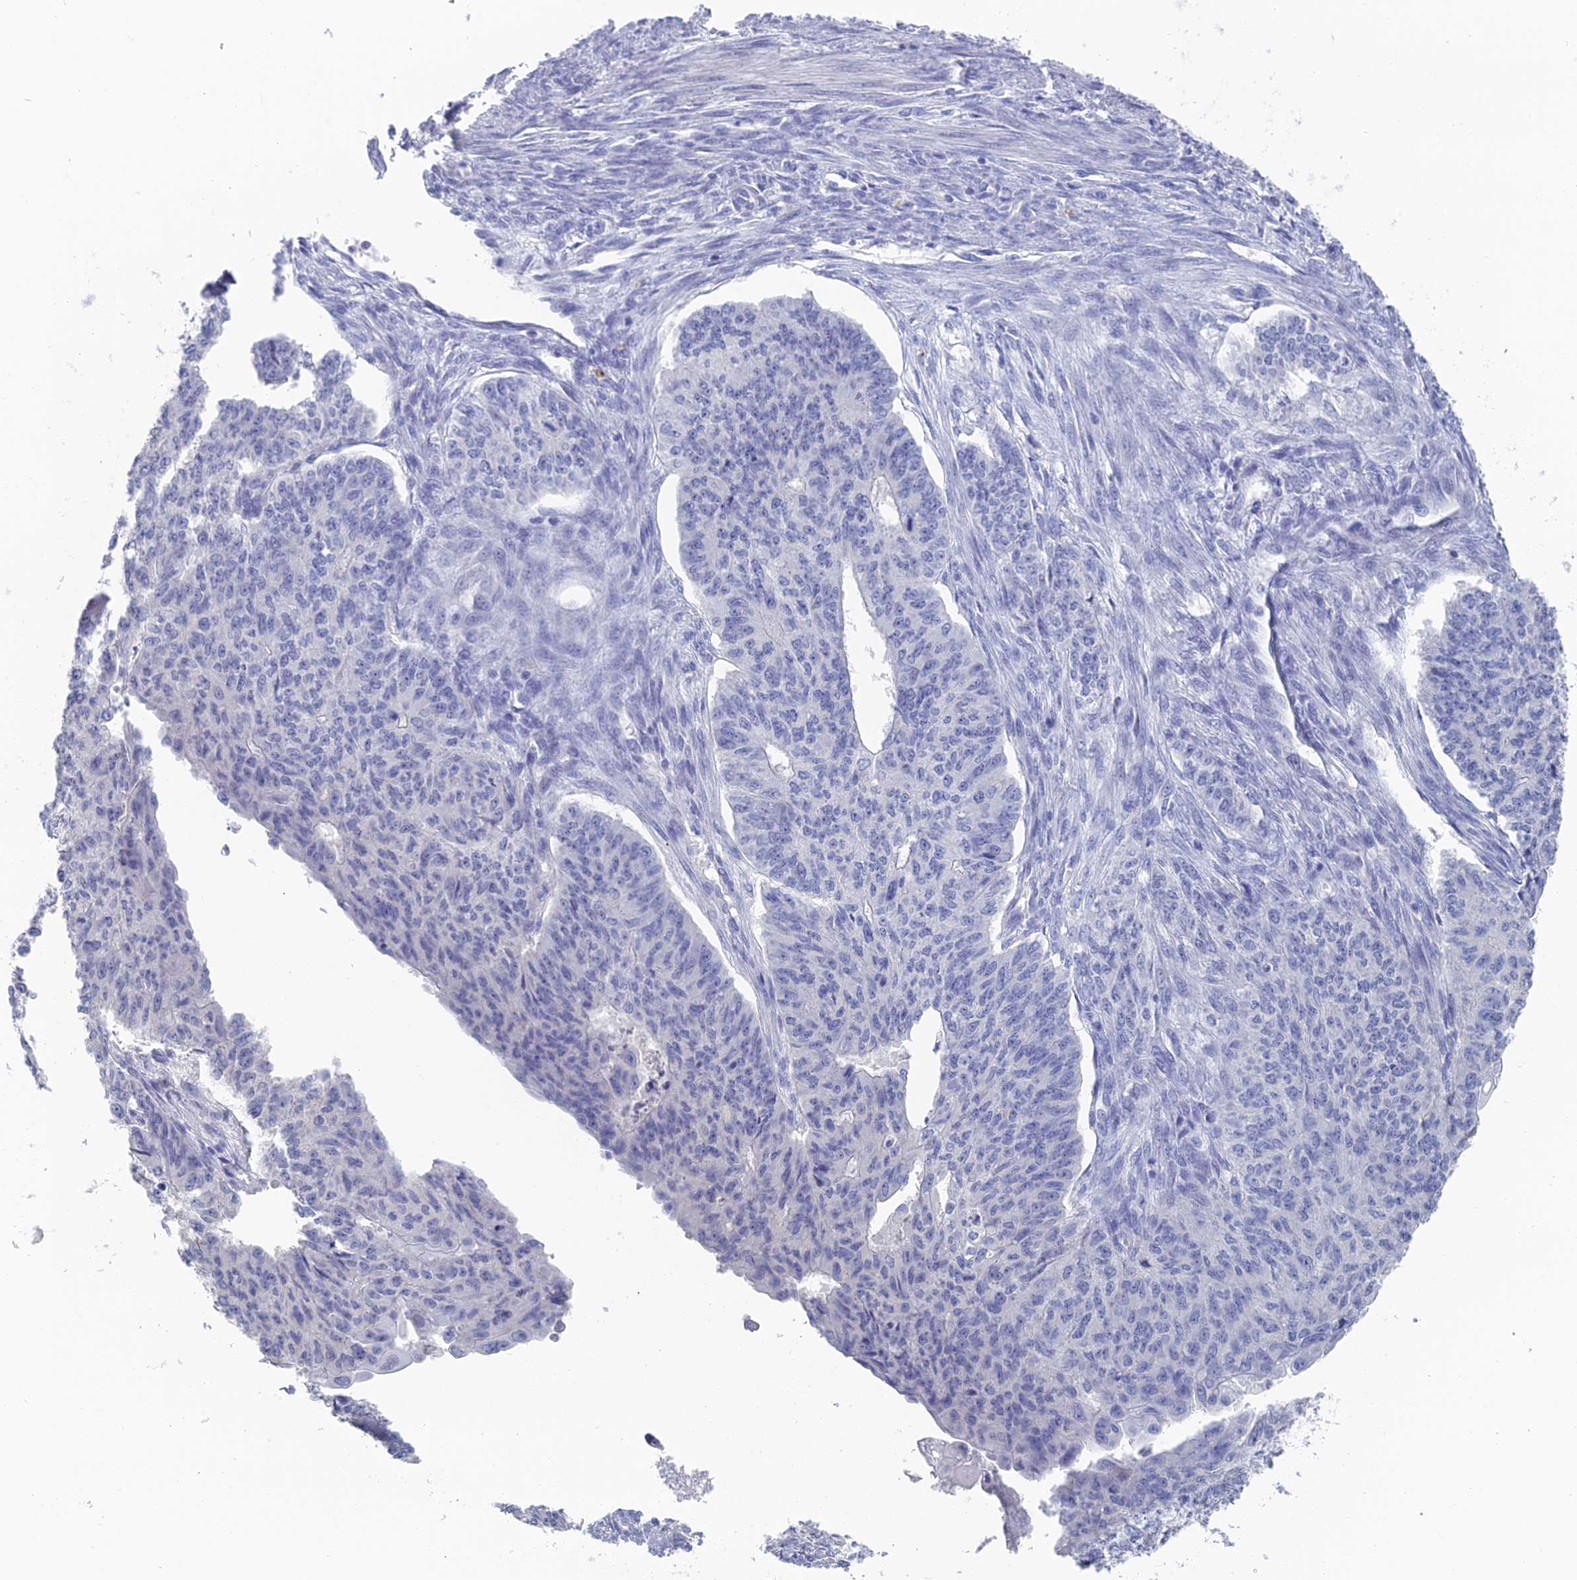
{"staining": {"intensity": "negative", "quantity": "none", "location": "none"}, "tissue": "endometrial cancer", "cell_type": "Tumor cells", "image_type": "cancer", "snomed": [{"axis": "morphology", "description": "Adenocarcinoma, NOS"}, {"axis": "topography", "description": "Endometrium"}], "caption": "High power microscopy micrograph of an IHC micrograph of endometrial adenocarcinoma, revealing no significant expression in tumor cells. The staining is performed using DAB brown chromogen with nuclei counter-stained in using hematoxylin.", "gene": "GFAP", "patient": {"sex": "female", "age": 32}}